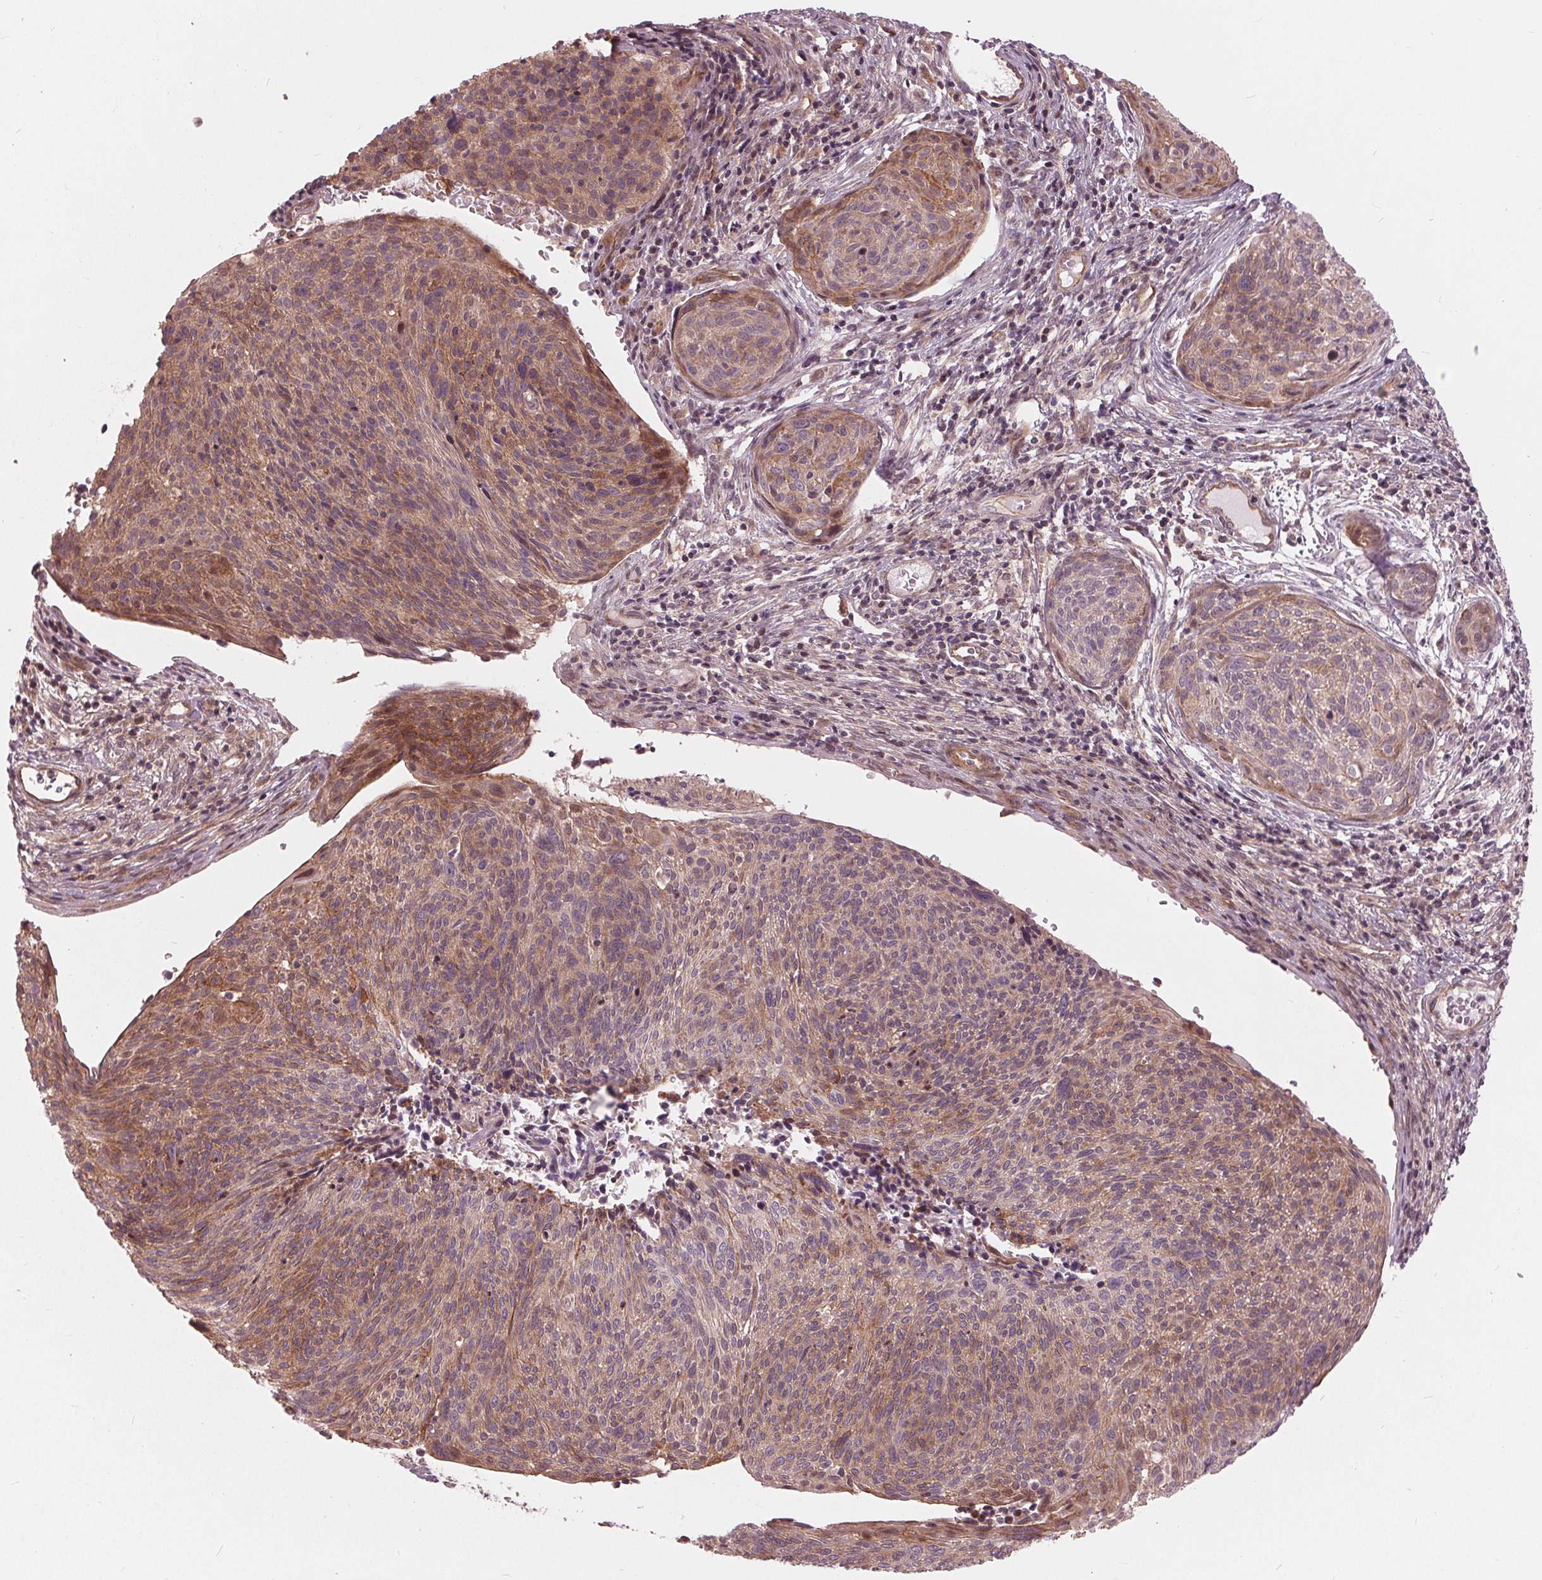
{"staining": {"intensity": "moderate", "quantity": ">75%", "location": "cytoplasmic/membranous"}, "tissue": "cervical cancer", "cell_type": "Tumor cells", "image_type": "cancer", "snomed": [{"axis": "morphology", "description": "Squamous cell carcinoma, NOS"}, {"axis": "topography", "description": "Cervix"}], "caption": "Cervical cancer (squamous cell carcinoma) stained with immunohistochemistry (IHC) exhibits moderate cytoplasmic/membranous staining in about >75% of tumor cells.", "gene": "TXNIP", "patient": {"sex": "female", "age": 49}}